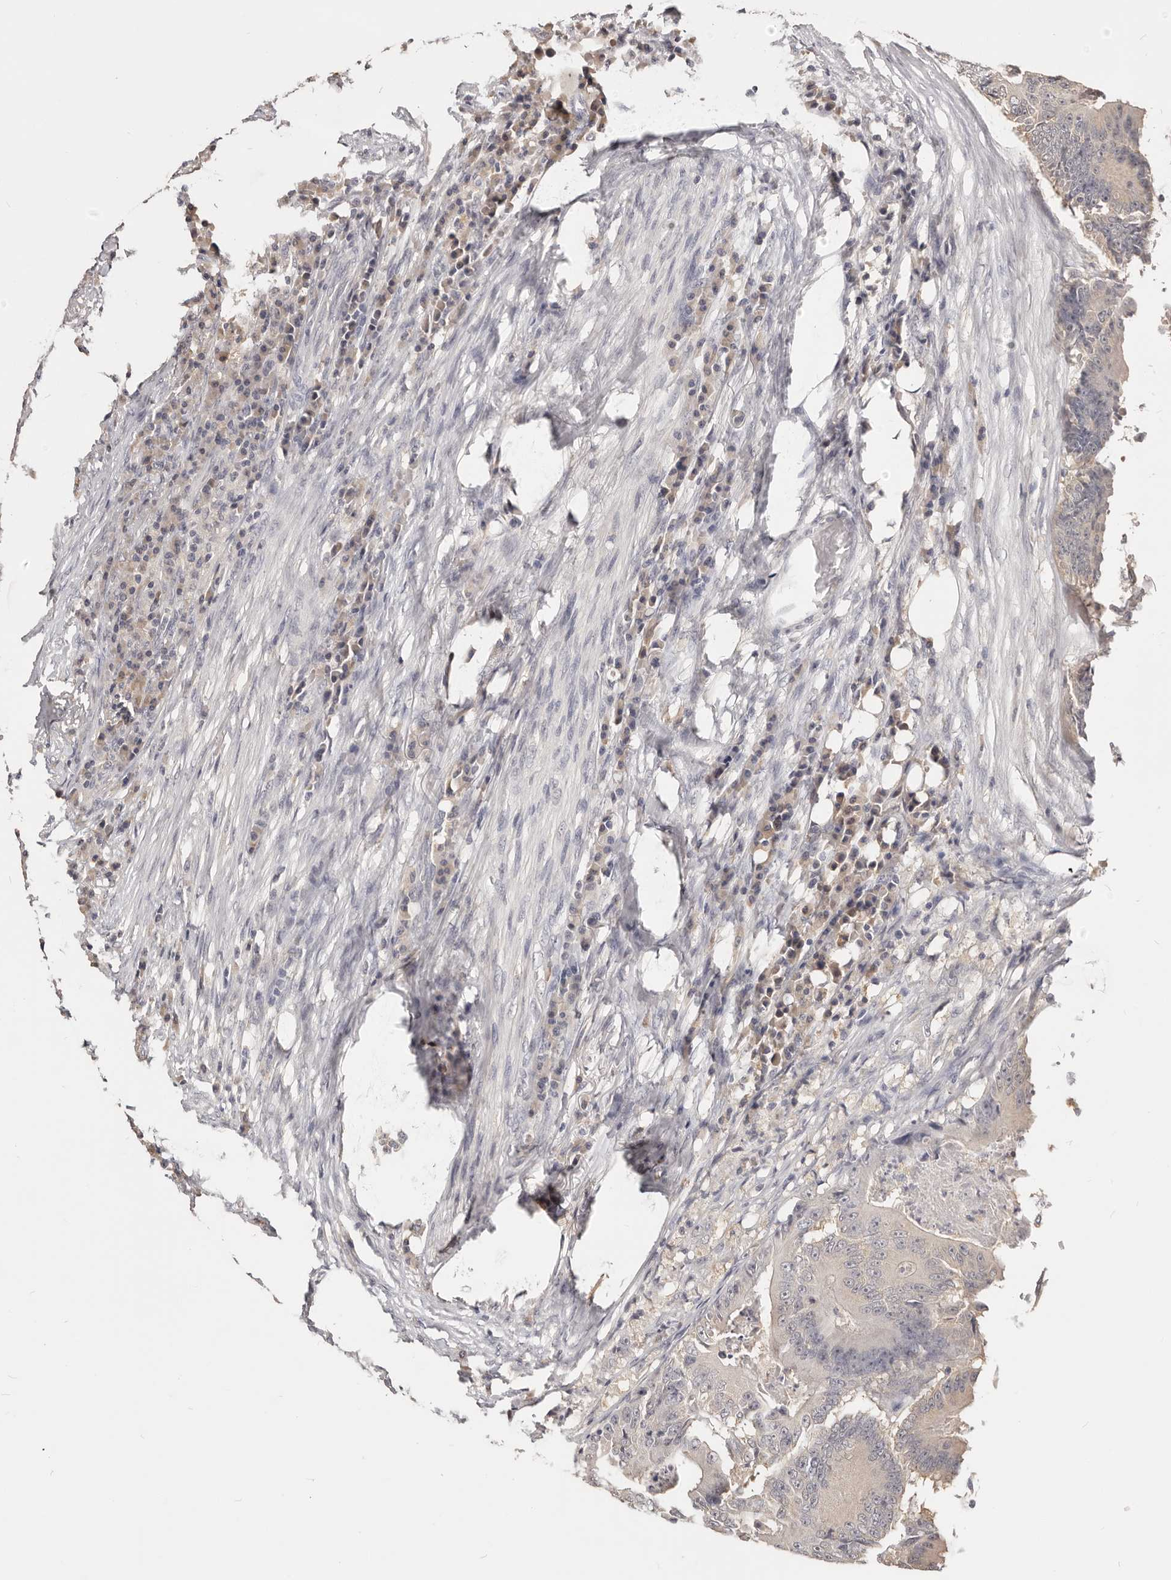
{"staining": {"intensity": "negative", "quantity": "none", "location": "none"}, "tissue": "colorectal cancer", "cell_type": "Tumor cells", "image_type": "cancer", "snomed": [{"axis": "morphology", "description": "Adenocarcinoma, NOS"}, {"axis": "topography", "description": "Colon"}], "caption": "Tumor cells show no significant expression in colorectal cancer.", "gene": "TSPAN13", "patient": {"sex": "male", "age": 83}}